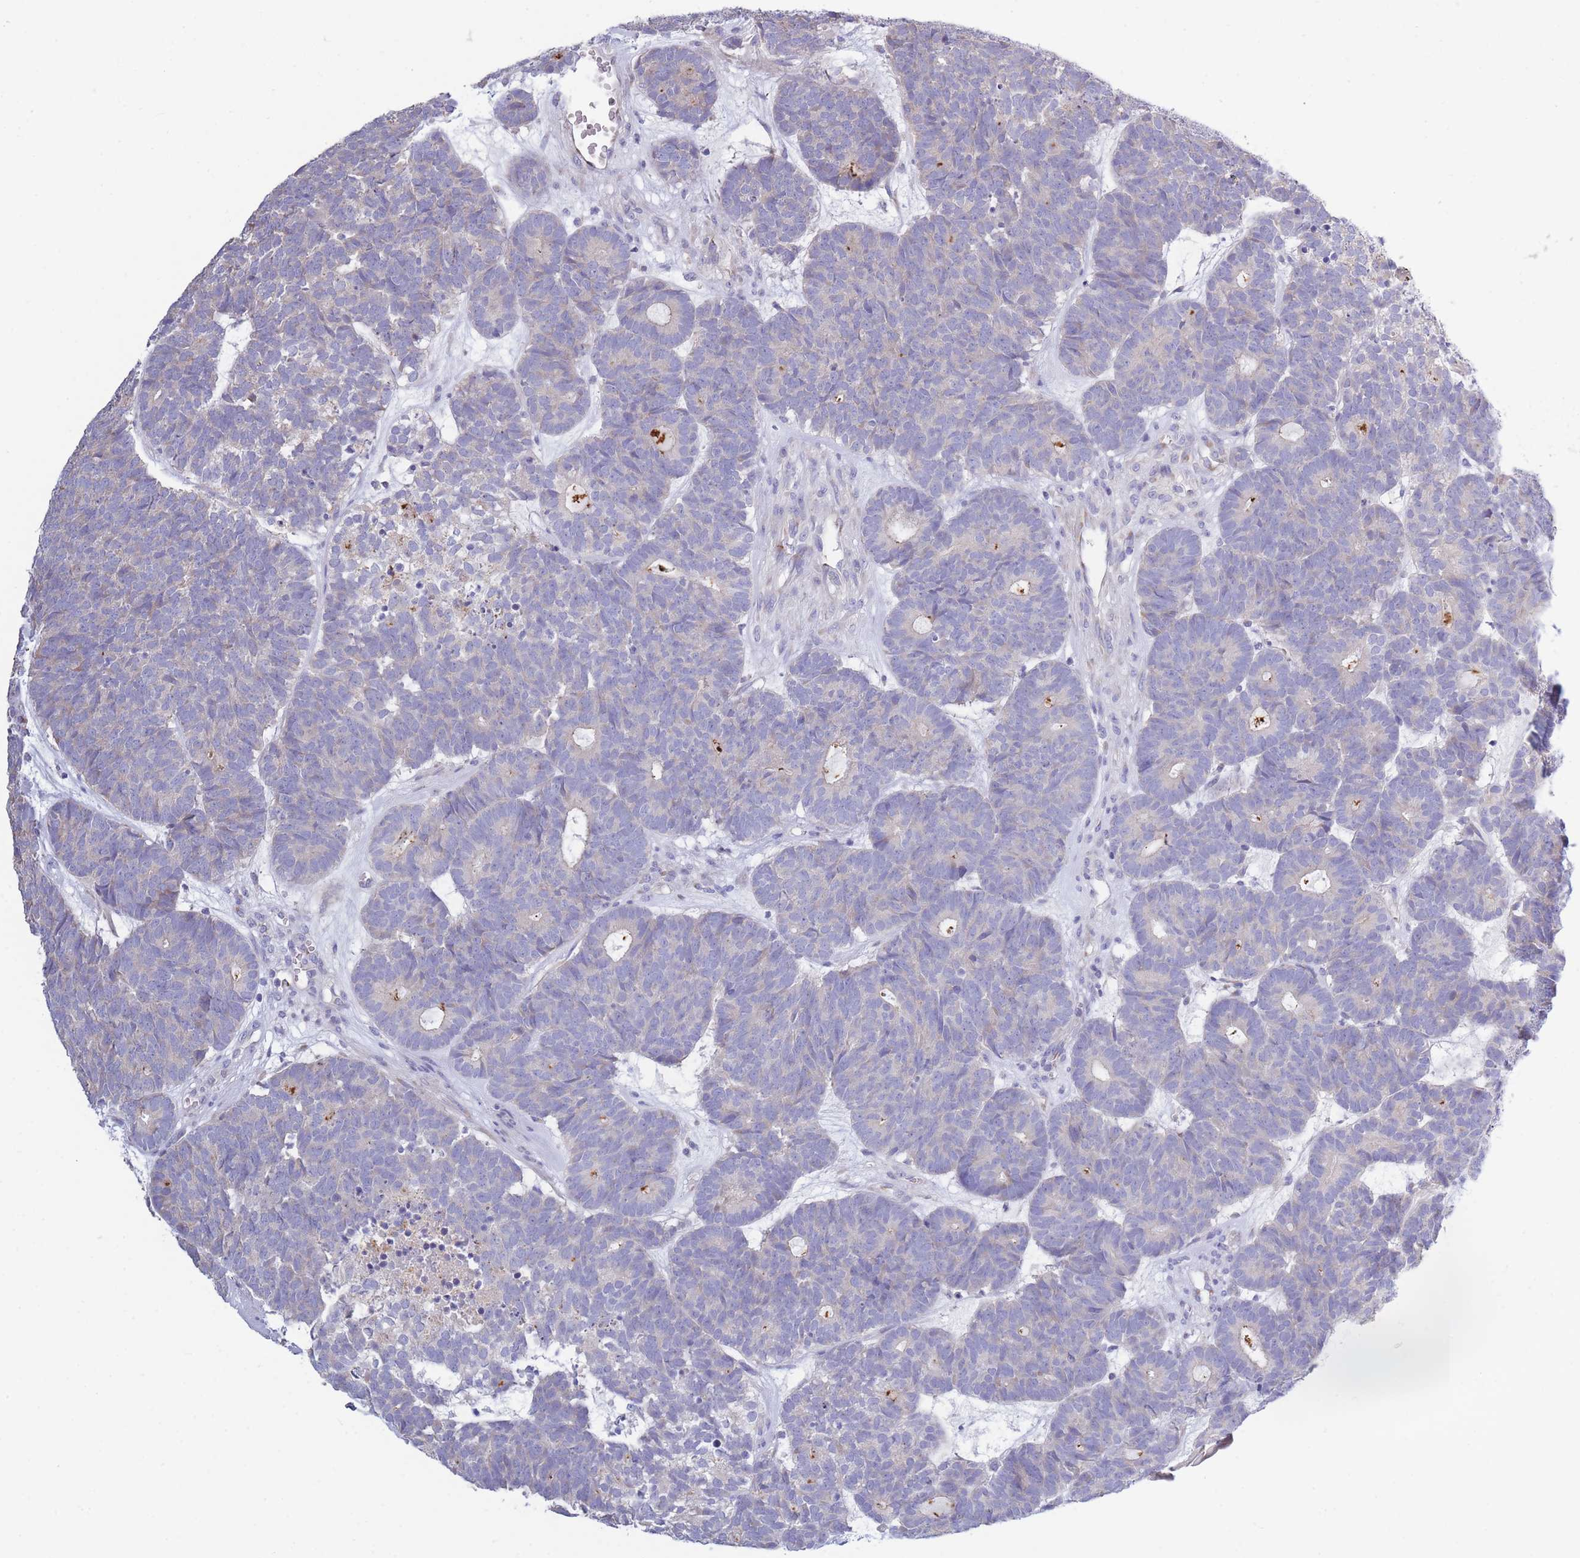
{"staining": {"intensity": "negative", "quantity": "none", "location": "none"}, "tissue": "head and neck cancer", "cell_type": "Tumor cells", "image_type": "cancer", "snomed": [{"axis": "morphology", "description": "Adenocarcinoma, NOS"}, {"axis": "topography", "description": "Head-Neck"}], "caption": "This is an immunohistochemistry micrograph of human head and neck adenocarcinoma. There is no expression in tumor cells.", "gene": "CENPM", "patient": {"sex": "female", "age": 81}}